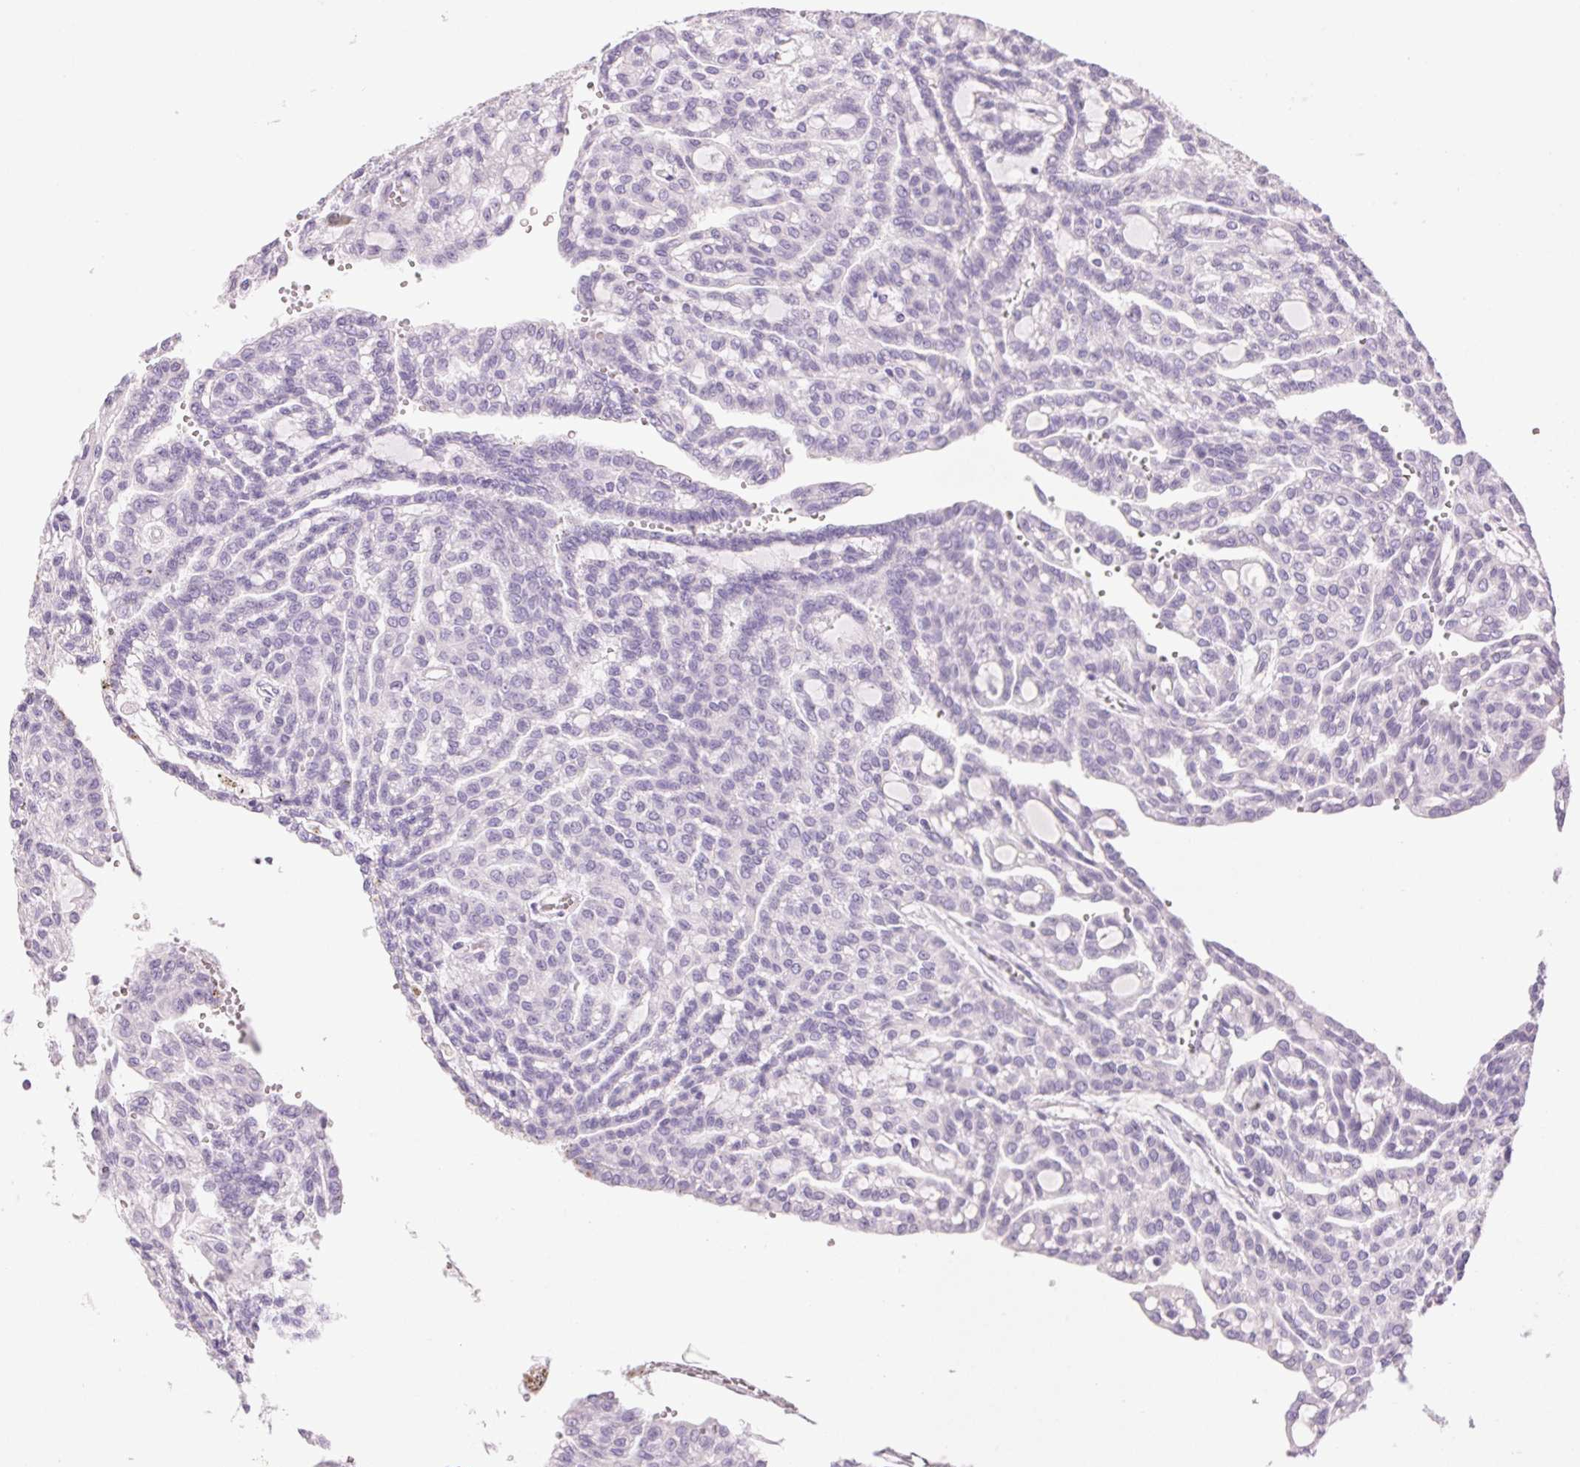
{"staining": {"intensity": "negative", "quantity": "none", "location": "none"}, "tissue": "renal cancer", "cell_type": "Tumor cells", "image_type": "cancer", "snomed": [{"axis": "morphology", "description": "Adenocarcinoma, NOS"}, {"axis": "topography", "description": "Kidney"}], "caption": "Immunohistochemical staining of human renal adenocarcinoma reveals no significant expression in tumor cells.", "gene": "ATP6V0A4", "patient": {"sex": "male", "age": 63}}